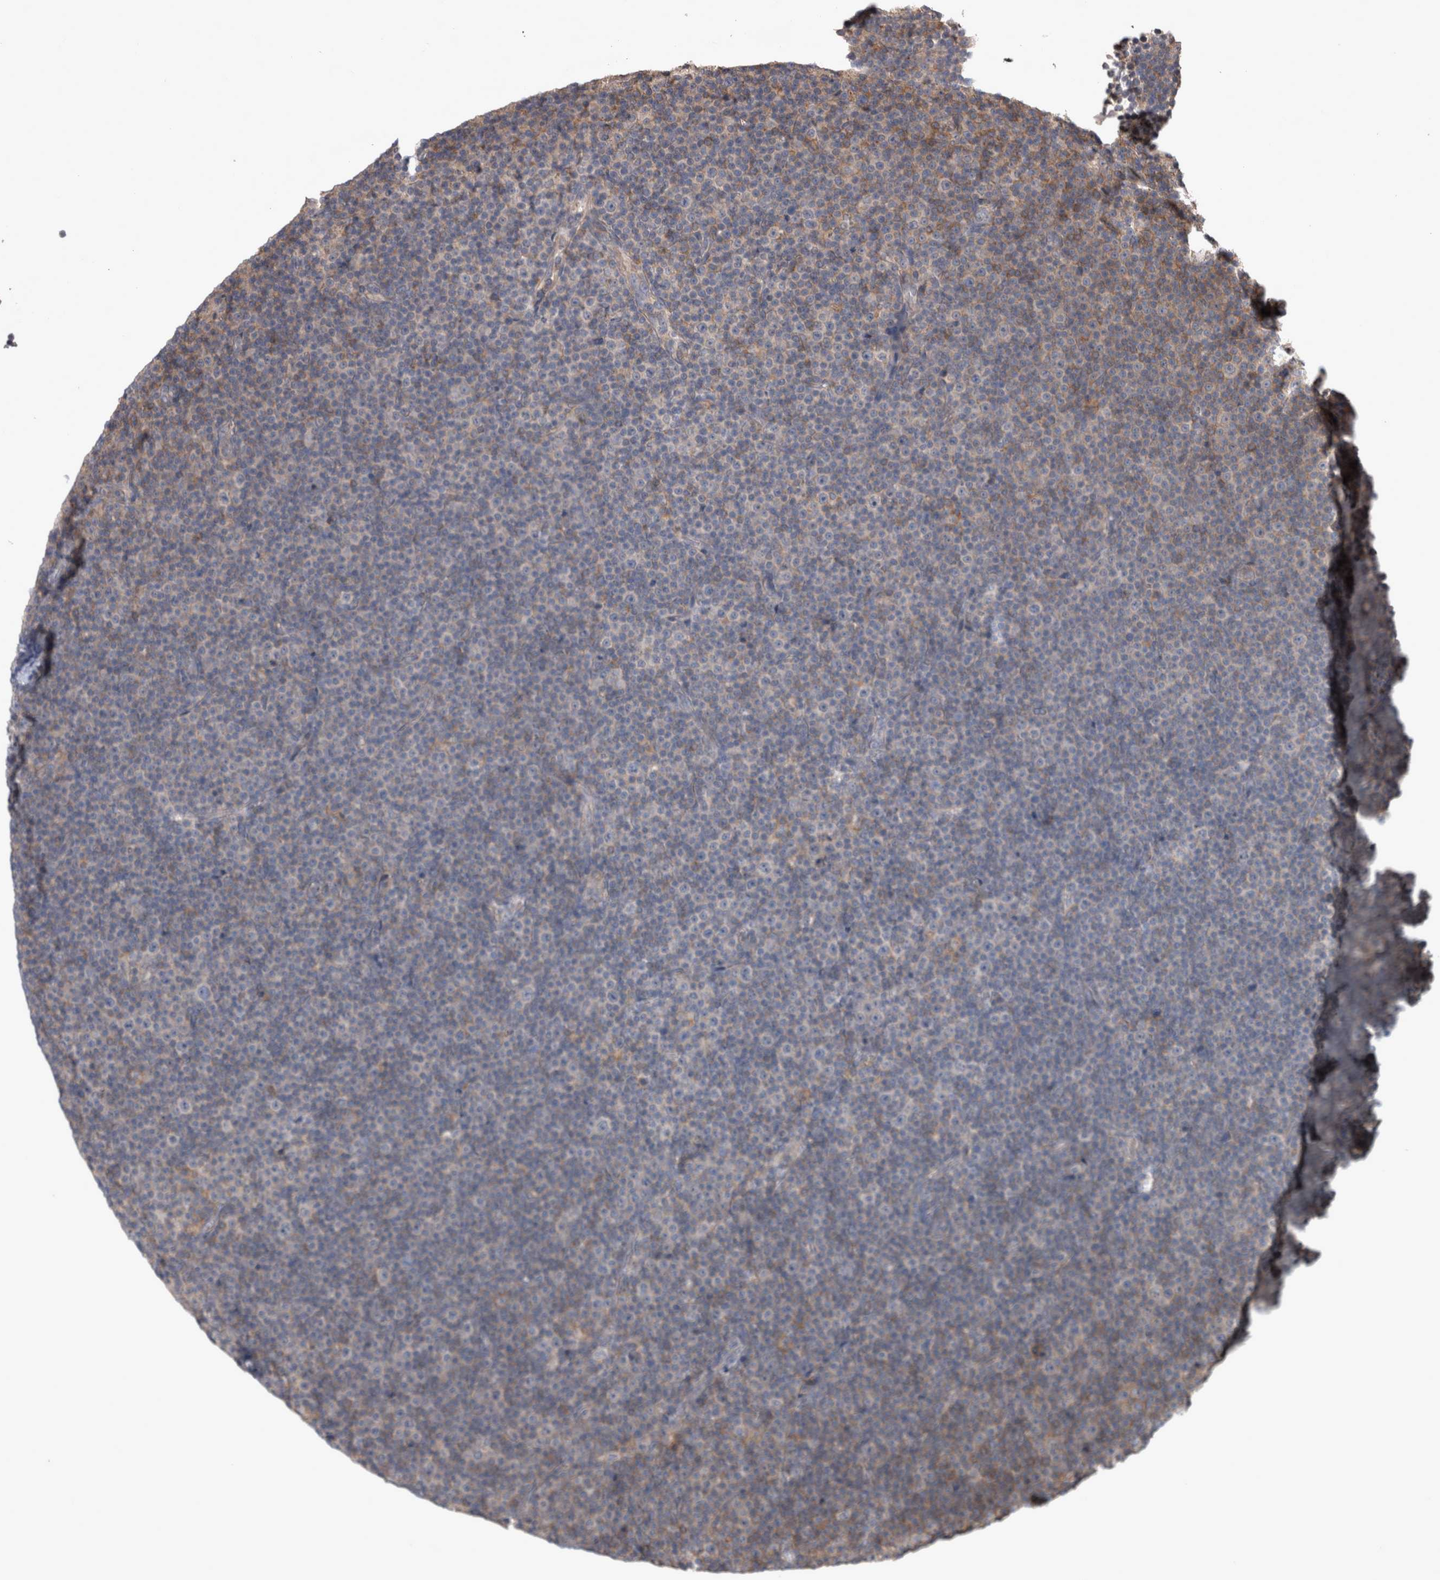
{"staining": {"intensity": "negative", "quantity": "none", "location": "none"}, "tissue": "lymphoma", "cell_type": "Tumor cells", "image_type": "cancer", "snomed": [{"axis": "morphology", "description": "Malignant lymphoma, non-Hodgkin's type, Low grade"}, {"axis": "topography", "description": "Lymph node"}], "caption": "Tumor cells show no significant protein staining in low-grade malignant lymphoma, non-Hodgkin's type. Nuclei are stained in blue.", "gene": "SPATA48", "patient": {"sex": "female", "age": 67}}